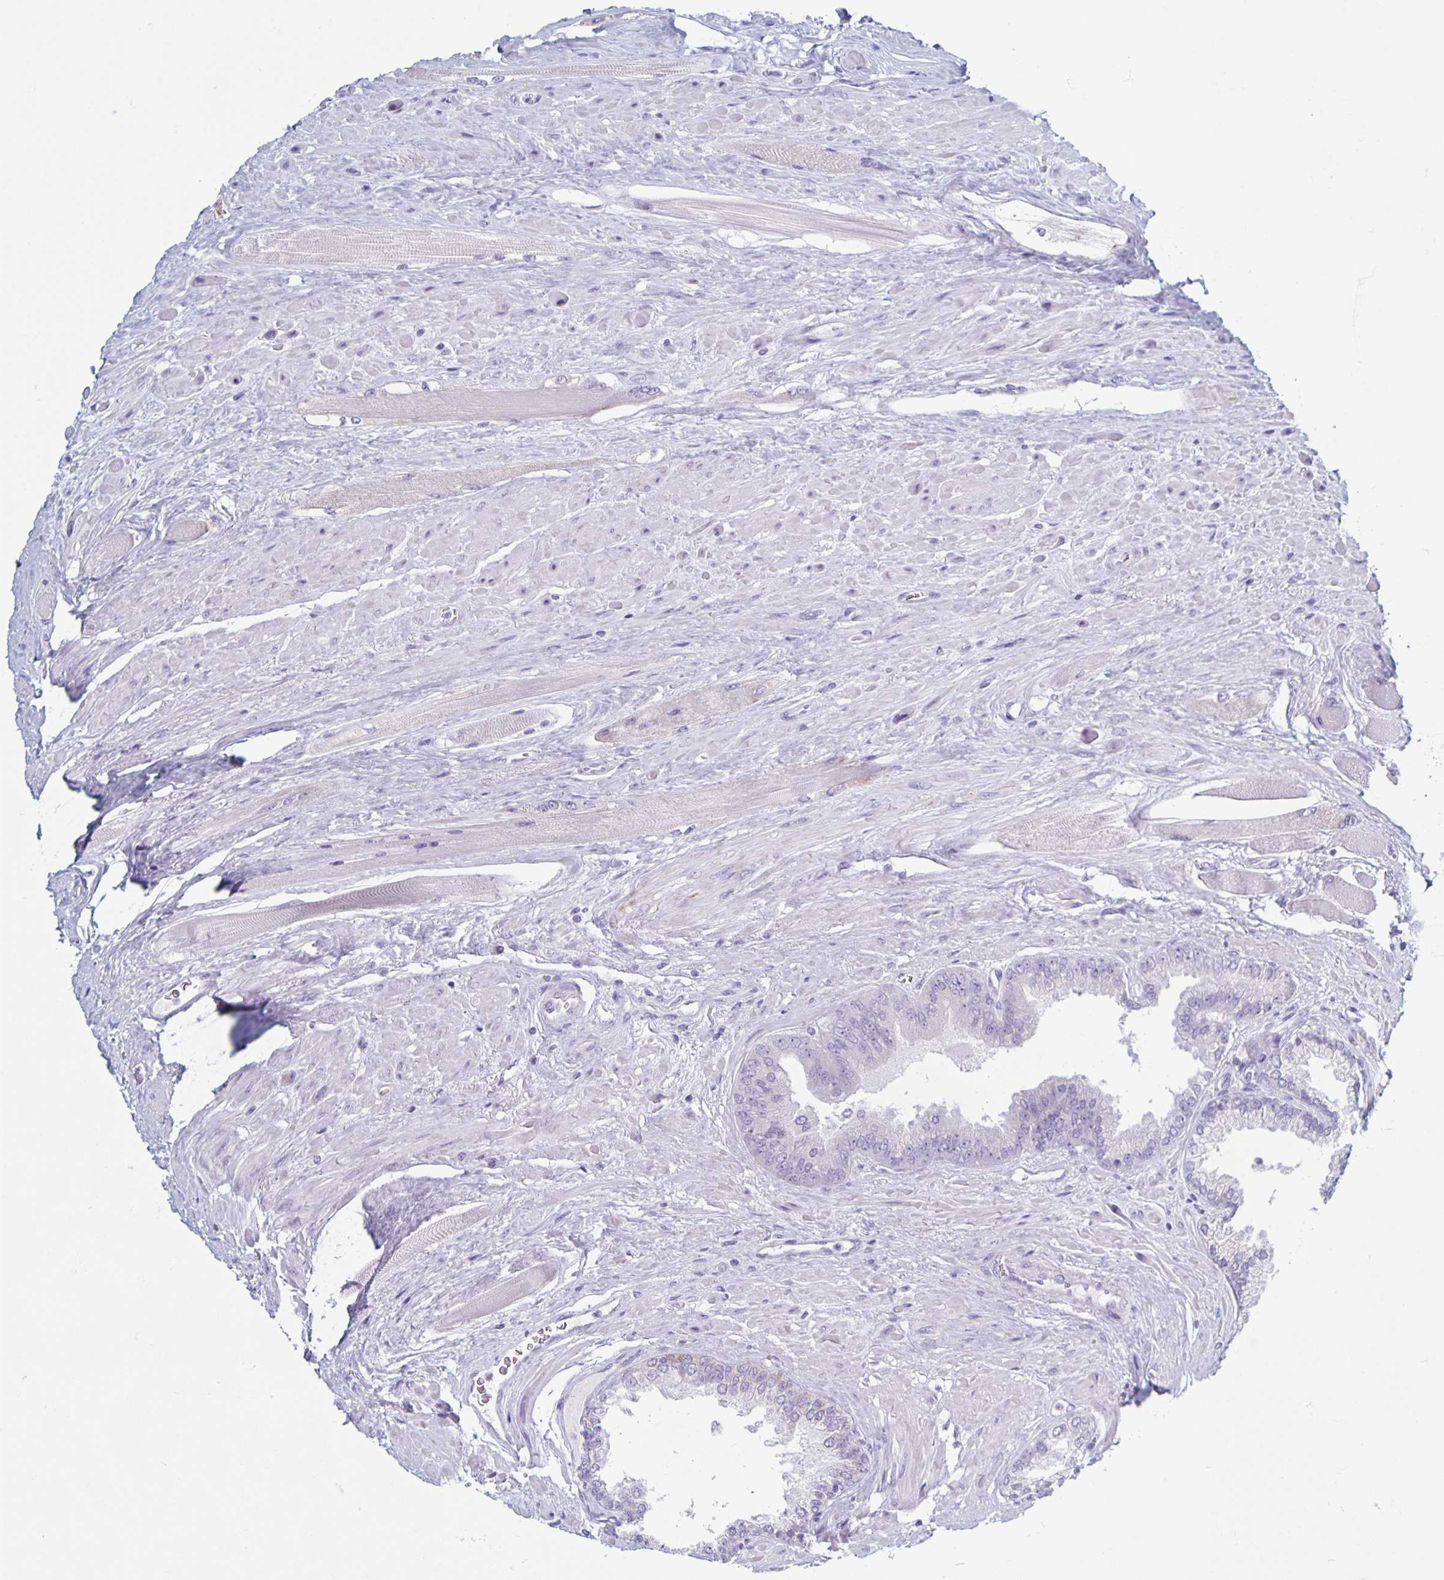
{"staining": {"intensity": "negative", "quantity": "none", "location": "none"}, "tissue": "prostate cancer", "cell_type": "Tumor cells", "image_type": "cancer", "snomed": [{"axis": "morphology", "description": "Adenocarcinoma, Low grade"}, {"axis": "topography", "description": "Prostate"}], "caption": "Prostate cancer was stained to show a protein in brown. There is no significant positivity in tumor cells.", "gene": "CT45A5", "patient": {"sex": "male", "age": 67}}